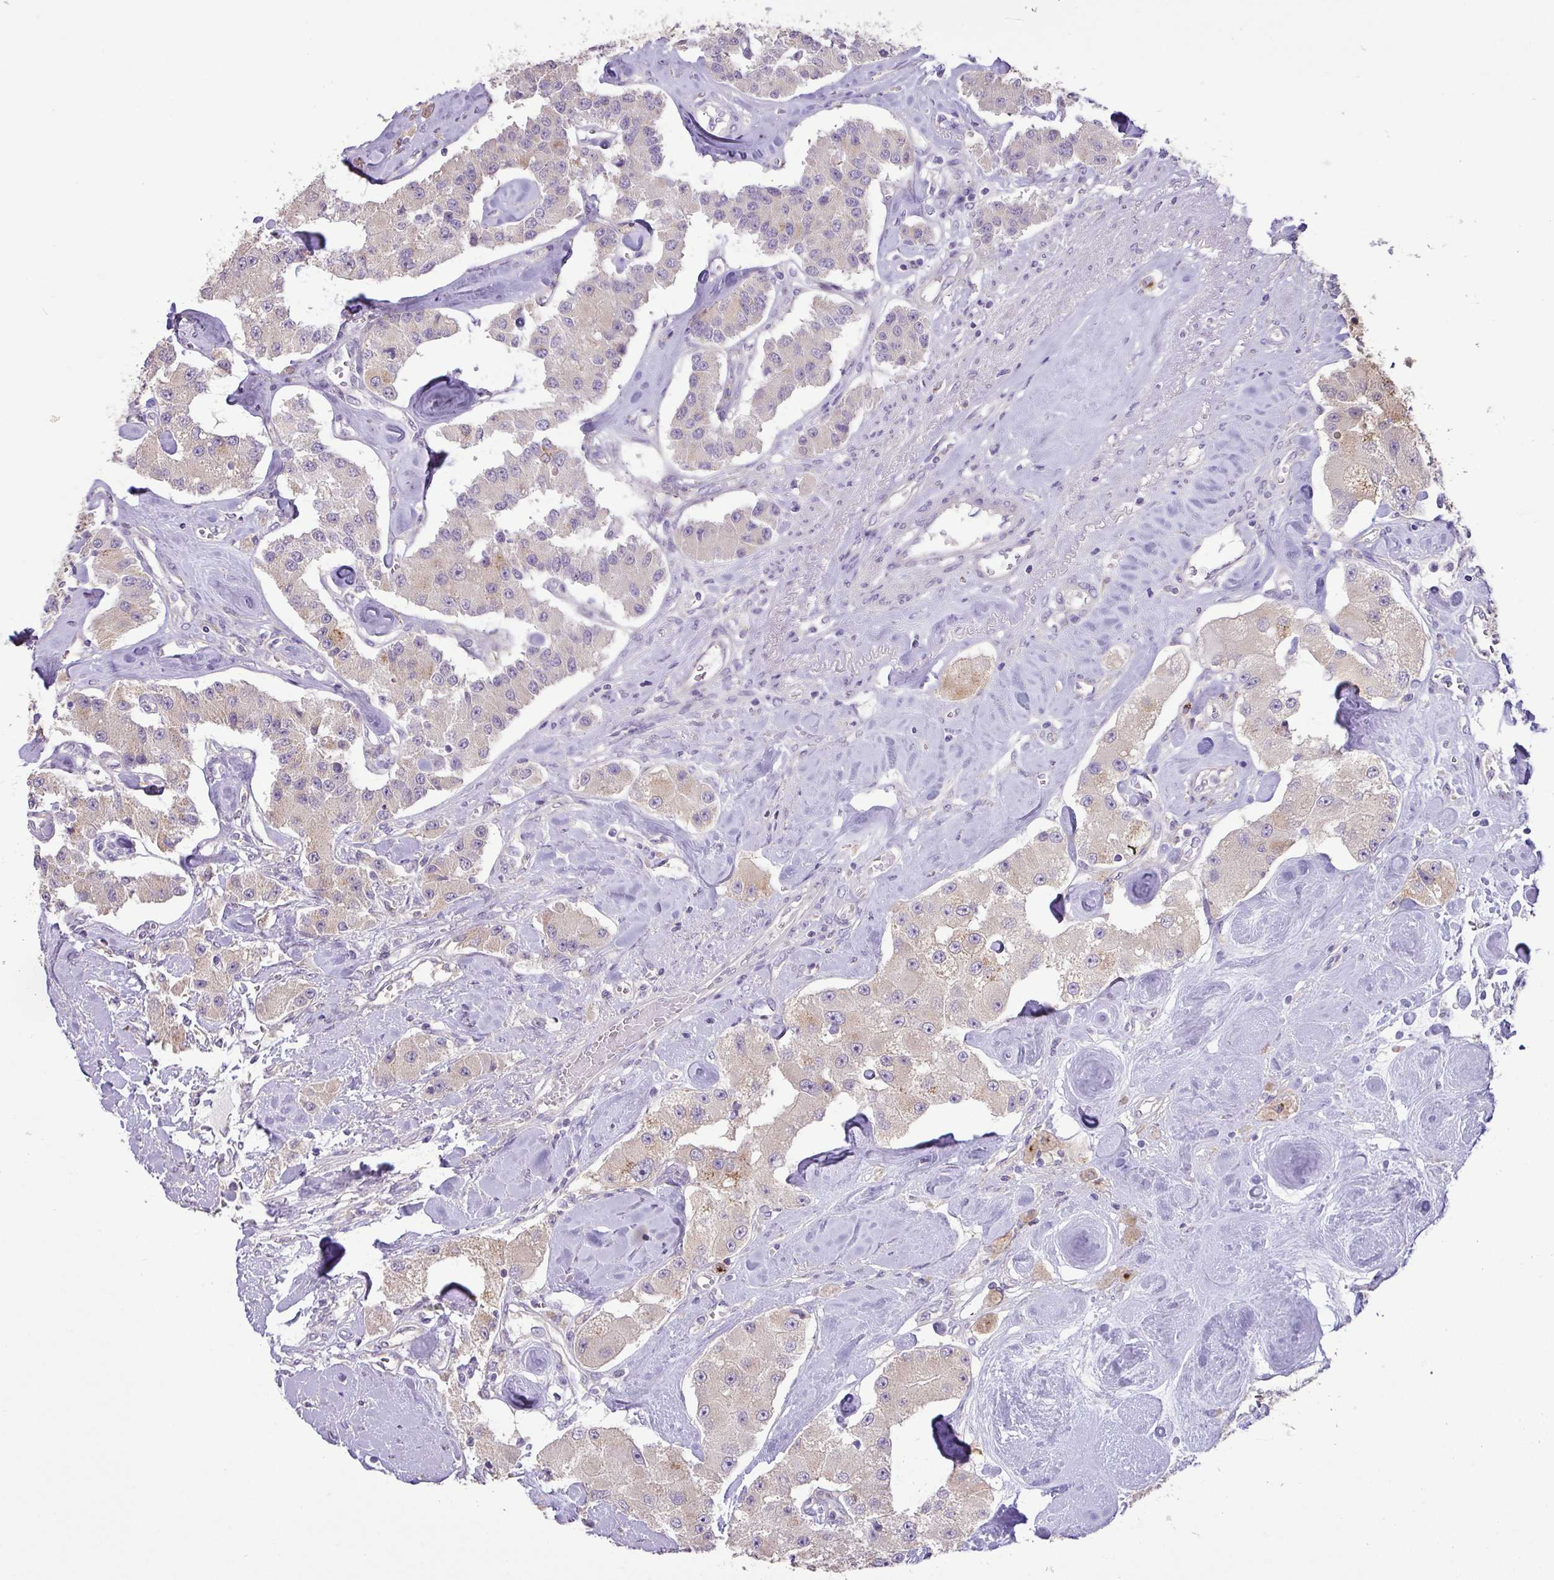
{"staining": {"intensity": "negative", "quantity": "none", "location": "none"}, "tissue": "carcinoid", "cell_type": "Tumor cells", "image_type": "cancer", "snomed": [{"axis": "morphology", "description": "Carcinoid, malignant, NOS"}, {"axis": "topography", "description": "Pancreas"}], "caption": "Immunohistochemistry (IHC) histopathology image of carcinoid stained for a protein (brown), which demonstrates no staining in tumor cells.", "gene": "GALNT12", "patient": {"sex": "male", "age": 41}}